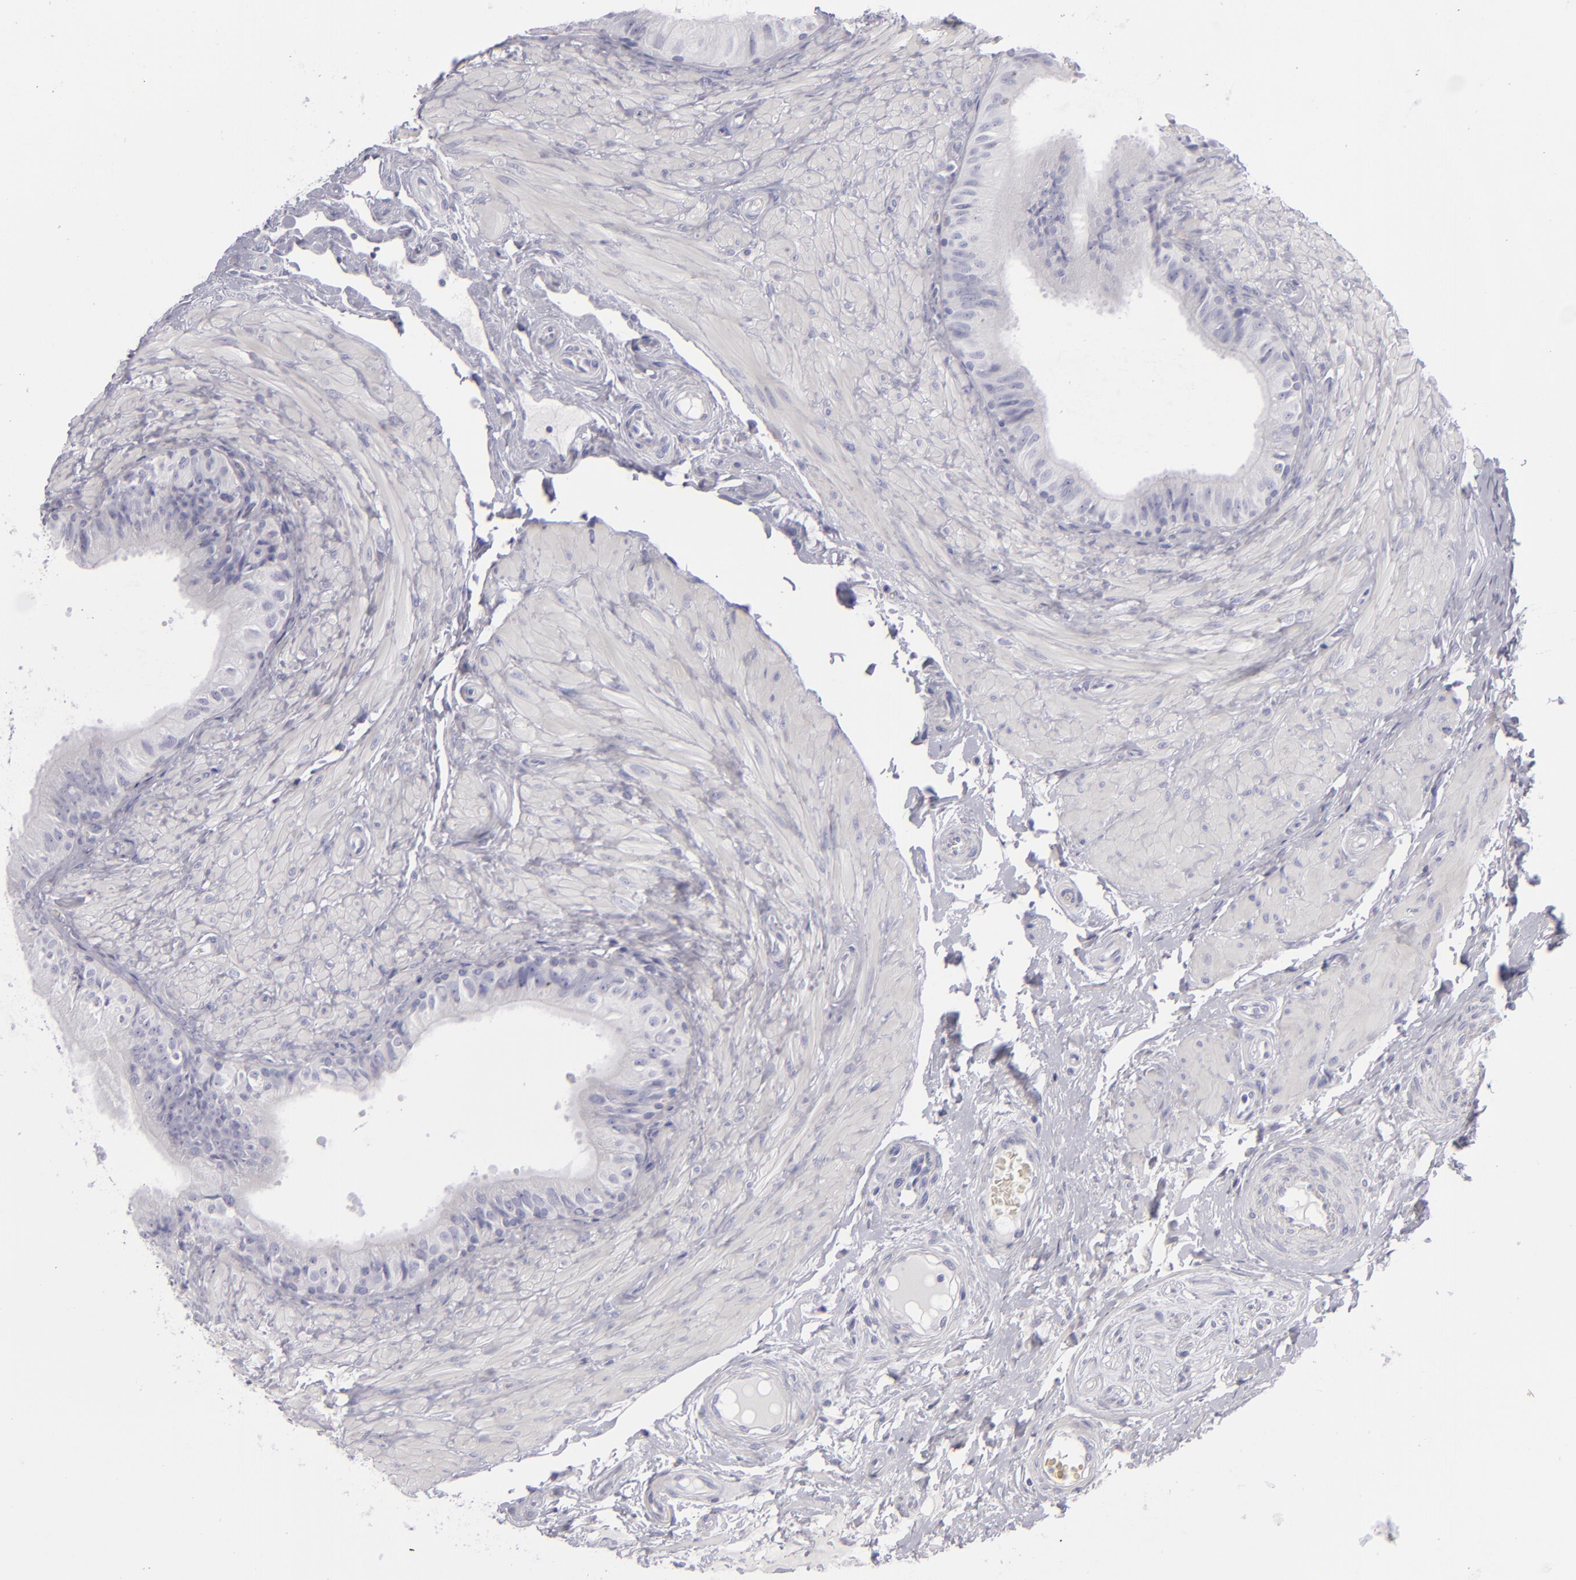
{"staining": {"intensity": "negative", "quantity": "none", "location": "none"}, "tissue": "epididymis", "cell_type": "Glandular cells", "image_type": "normal", "snomed": [{"axis": "morphology", "description": "Normal tissue, NOS"}, {"axis": "topography", "description": "Epididymis"}], "caption": "This is a photomicrograph of immunohistochemistry staining of normal epididymis, which shows no positivity in glandular cells.", "gene": "CD22", "patient": {"sex": "male", "age": 68}}